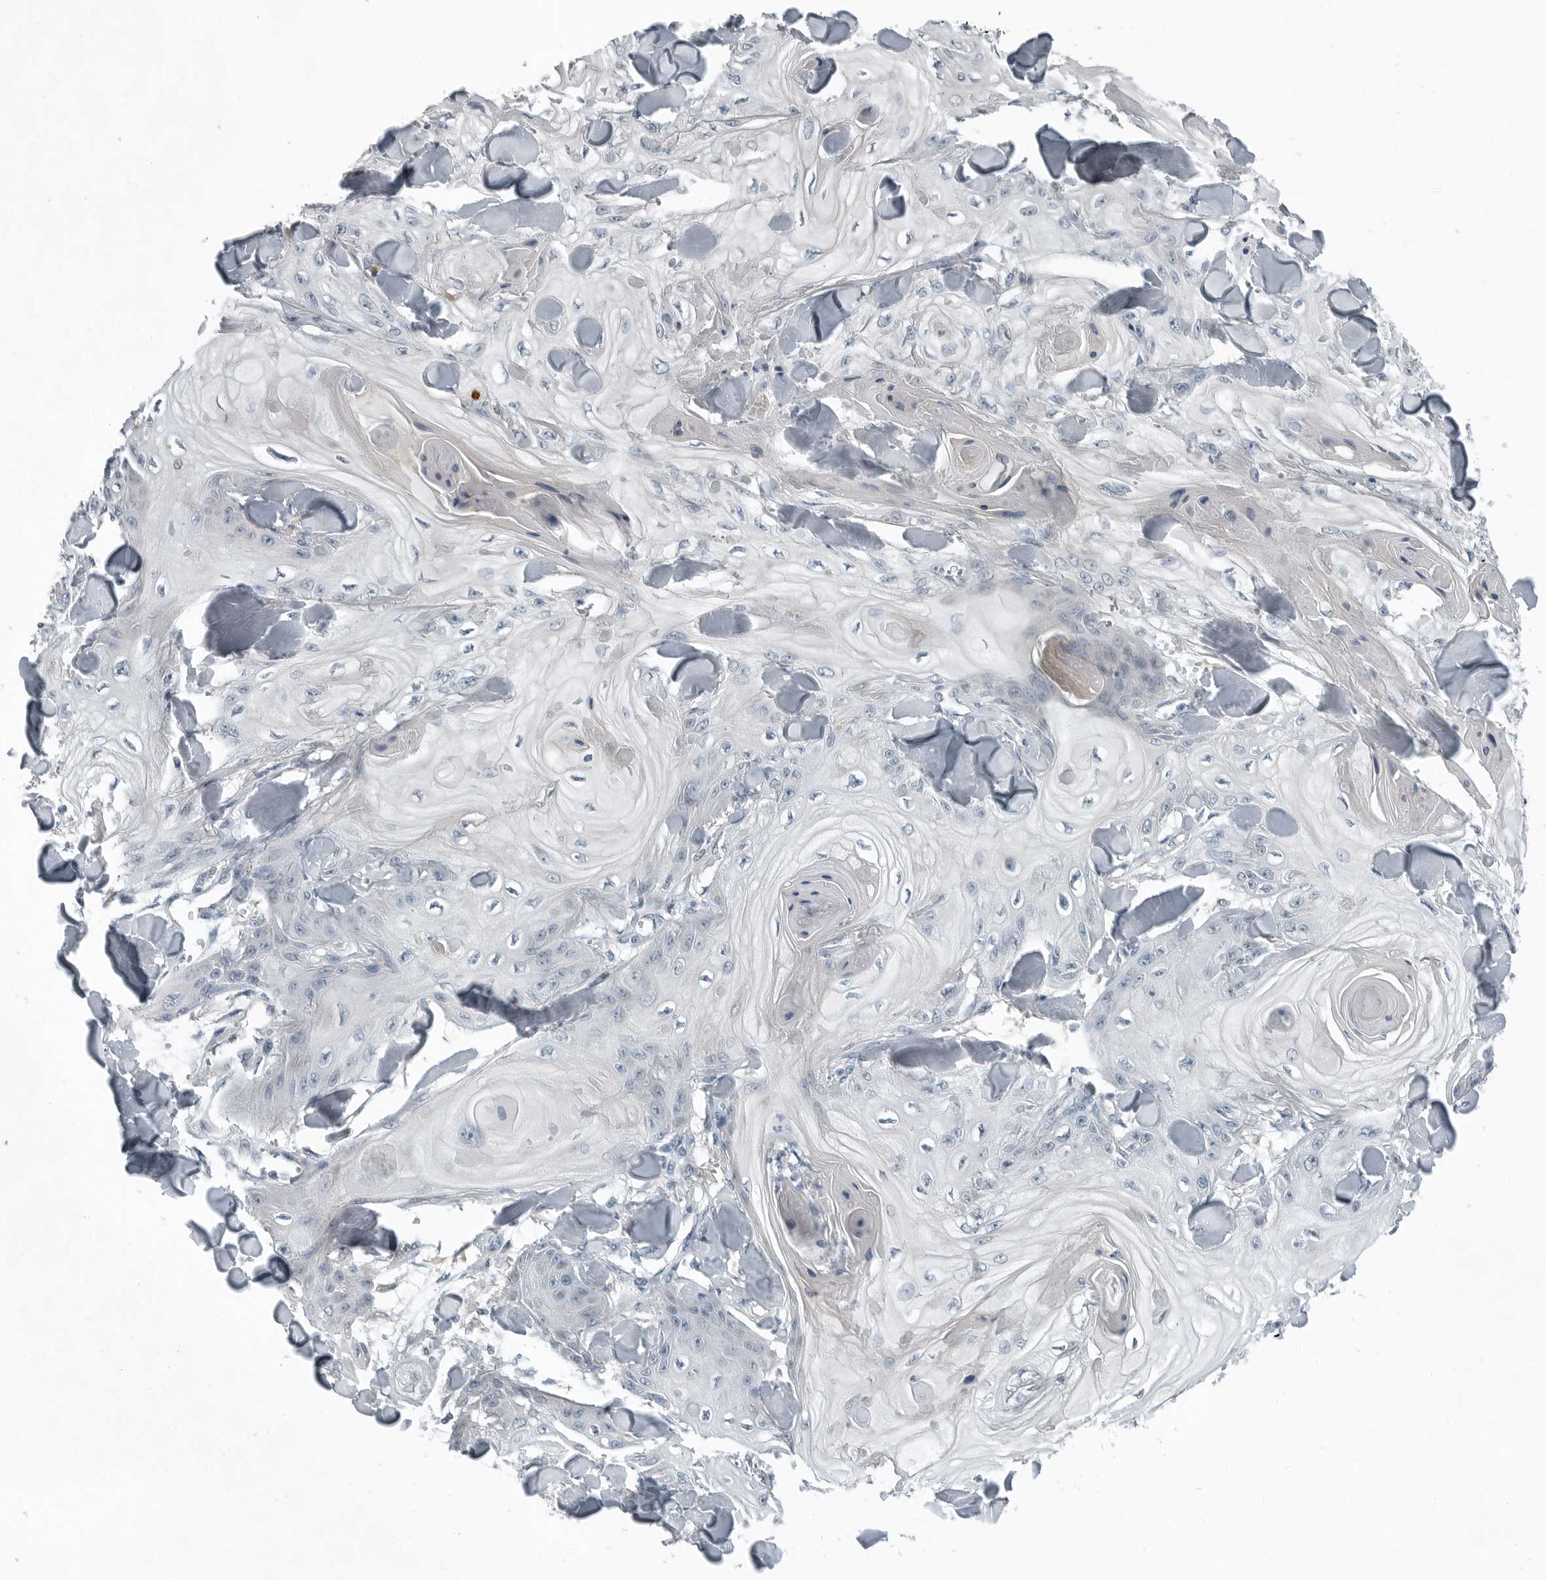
{"staining": {"intensity": "negative", "quantity": "none", "location": "none"}, "tissue": "skin cancer", "cell_type": "Tumor cells", "image_type": "cancer", "snomed": [{"axis": "morphology", "description": "Squamous cell carcinoma, NOS"}, {"axis": "topography", "description": "Skin"}], "caption": "High power microscopy photomicrograph of an IHC micrograph of squamous cell carcinoma (skin), revealing no significant expression in tumor cells.", "gene": "KYAT1", "patient": {"sex": "male", "age": 74}}